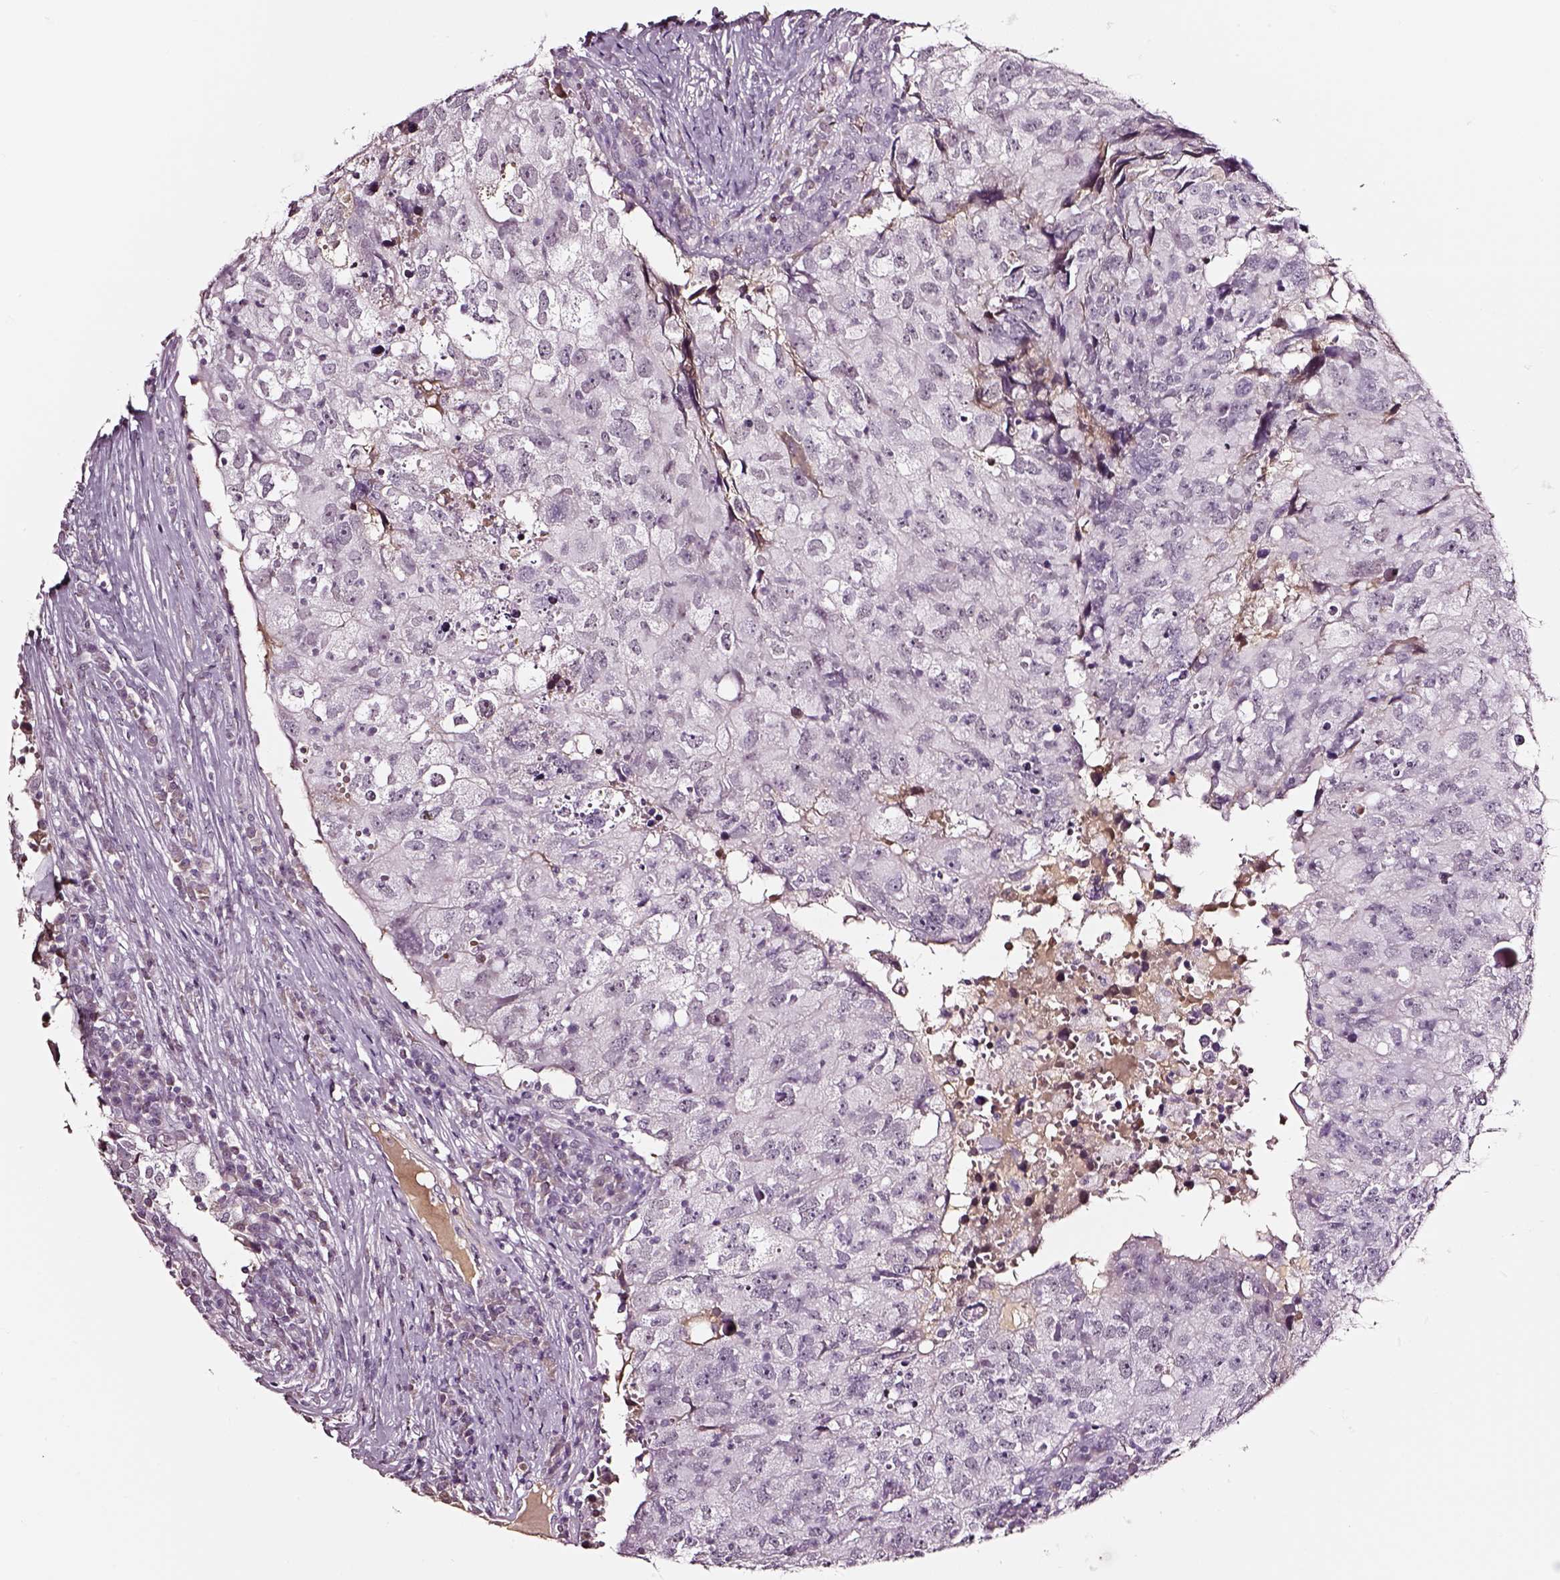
{"staining": {"intensity": "negative", "quantity": "none", "location": "none"}, "tissue": "breast cancer", "cell_type": "Tumor cells", "image_type": "cancer", "snomed": [{"axis": "morphology", "description": "Duct carcinoma"}, {"axis": "topography", "description": "Breast"}], "caption": "High magnification brightfield microscopy of breast cancer (infiltrating ductal carcinoma) stained with DAB (brown) and counterstained with hematoxylin (blue): tumor cells show no significant staining. (DAB (3,3'-diaminobenzidine) immunohistochemistry, high magnification).", "gene": "SMIM17", "patient": {"sex": "female", "age": 30}}